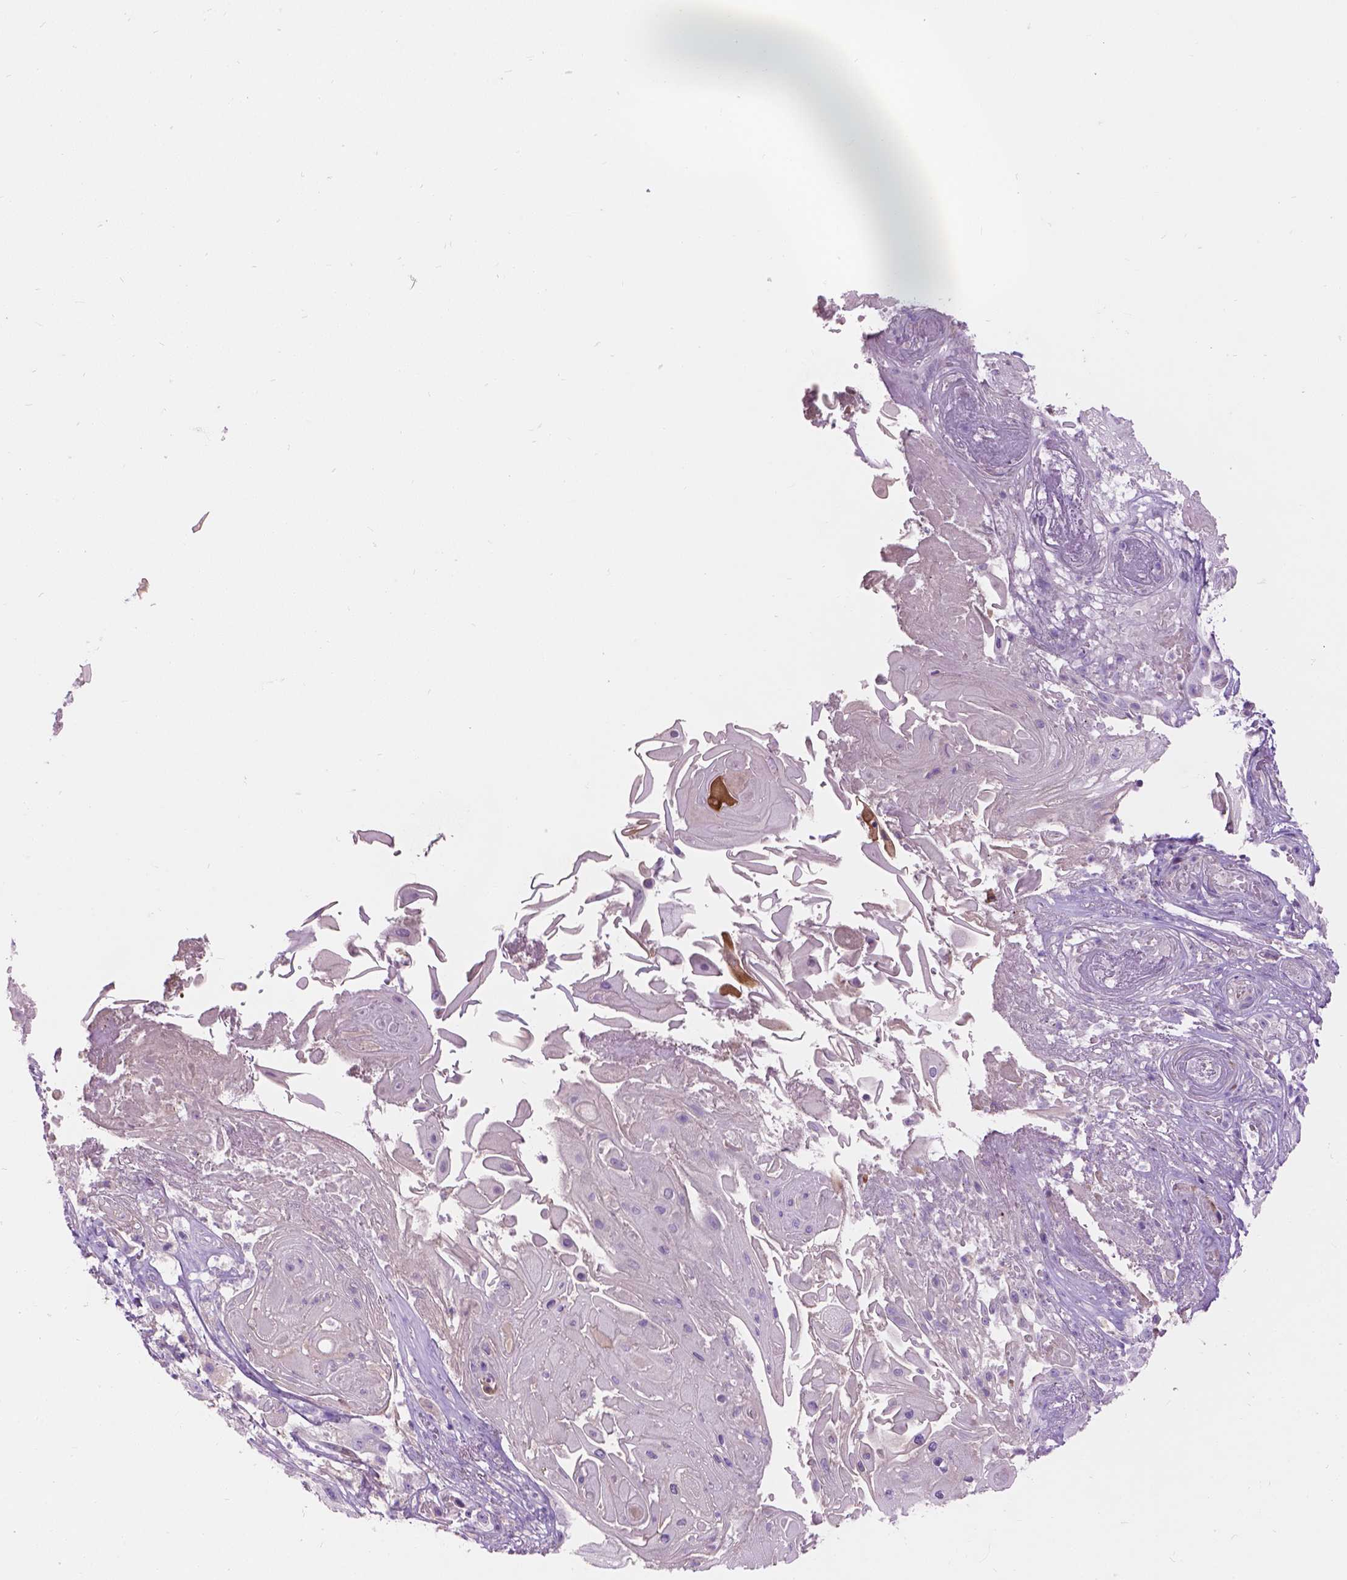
{"staining": {"intensity": "negative", "quantity": "none", "location": "none"}, "tissue": "skin cancer", "cell_type": "Tumor cells", "image_type": "cancer", "snomed": [{"axis": "morphology", "description": "Squamous cell carcinoma, NOS"}, {"axis": "topography", "description": "Skin"}], "caption": "An IHC photomicrograph of skin cancer (squamous cell carcinoma) is shown. There is no staining in tumor cells of skin cancer (squamous cell carcinoma).", "gene": "NOXO1", "patient": {"sex": "male", "age": 62}}